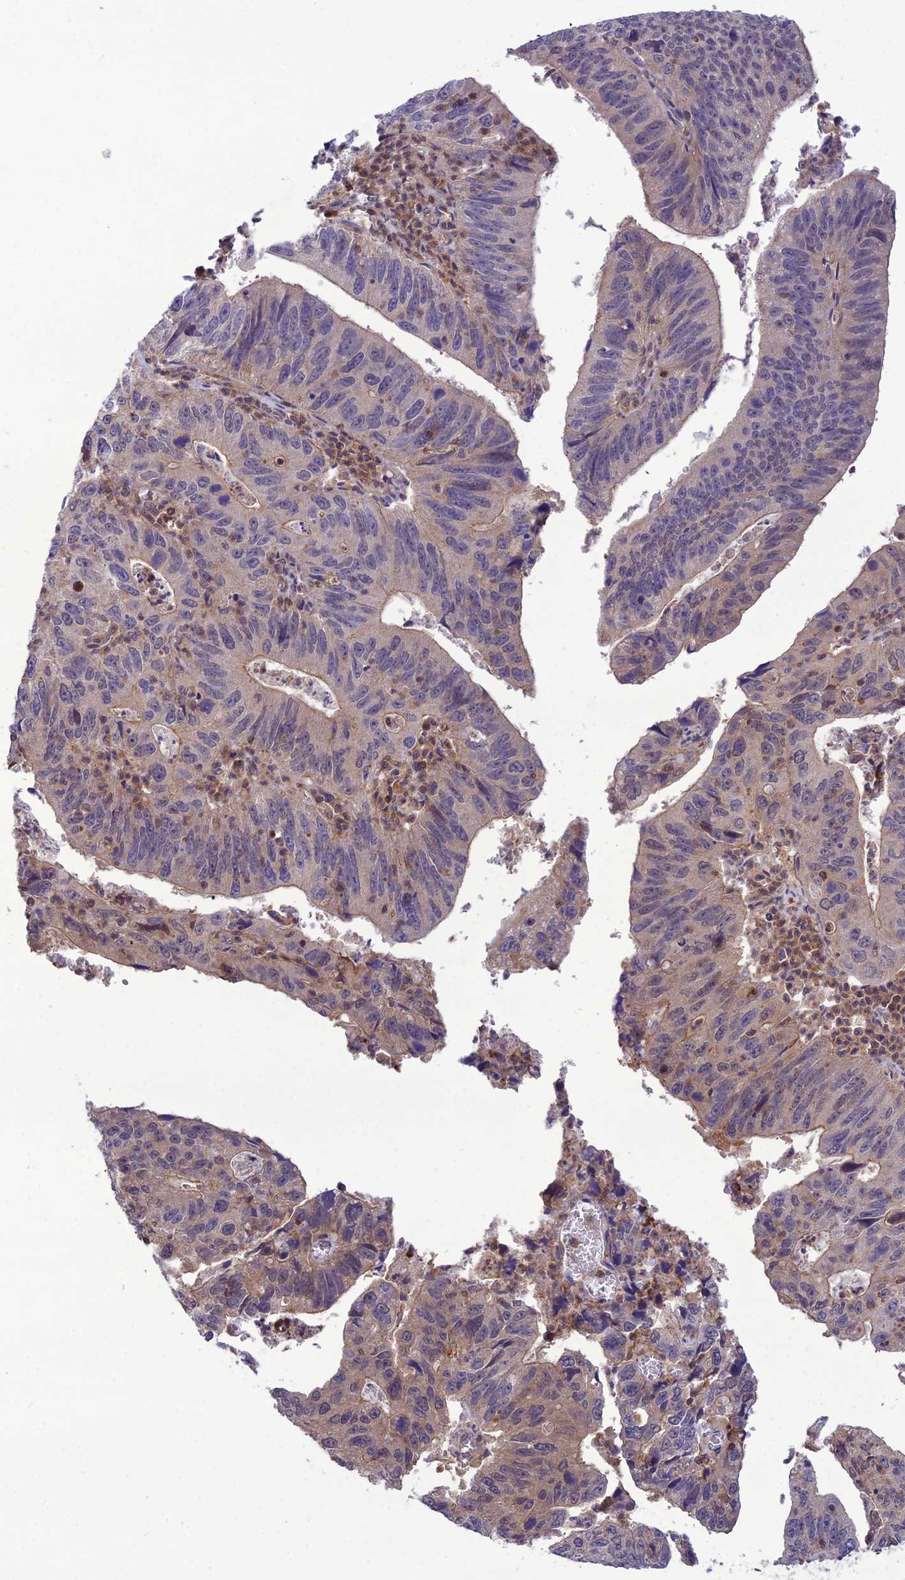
{"staining": {"intensity": "weak", "quantity": "<25%", "location": "cytoplasmic/membranous"}, "tissue": "stomach cancer", "cell_type": "Tumor cells", "image_type": "cancer", "snomed": [{"axis": "morphology", "description": "Adenocarcinoma, NOS"}, {"axis": "topography", "description": "Stomach"}], "caption": "Immunohistochemical staining of stomach adenocarcinoma demonstrates no significant positivity in tumor cells.", "gene": "GDF6", "patient": {"sex": "male", "age": 59}}